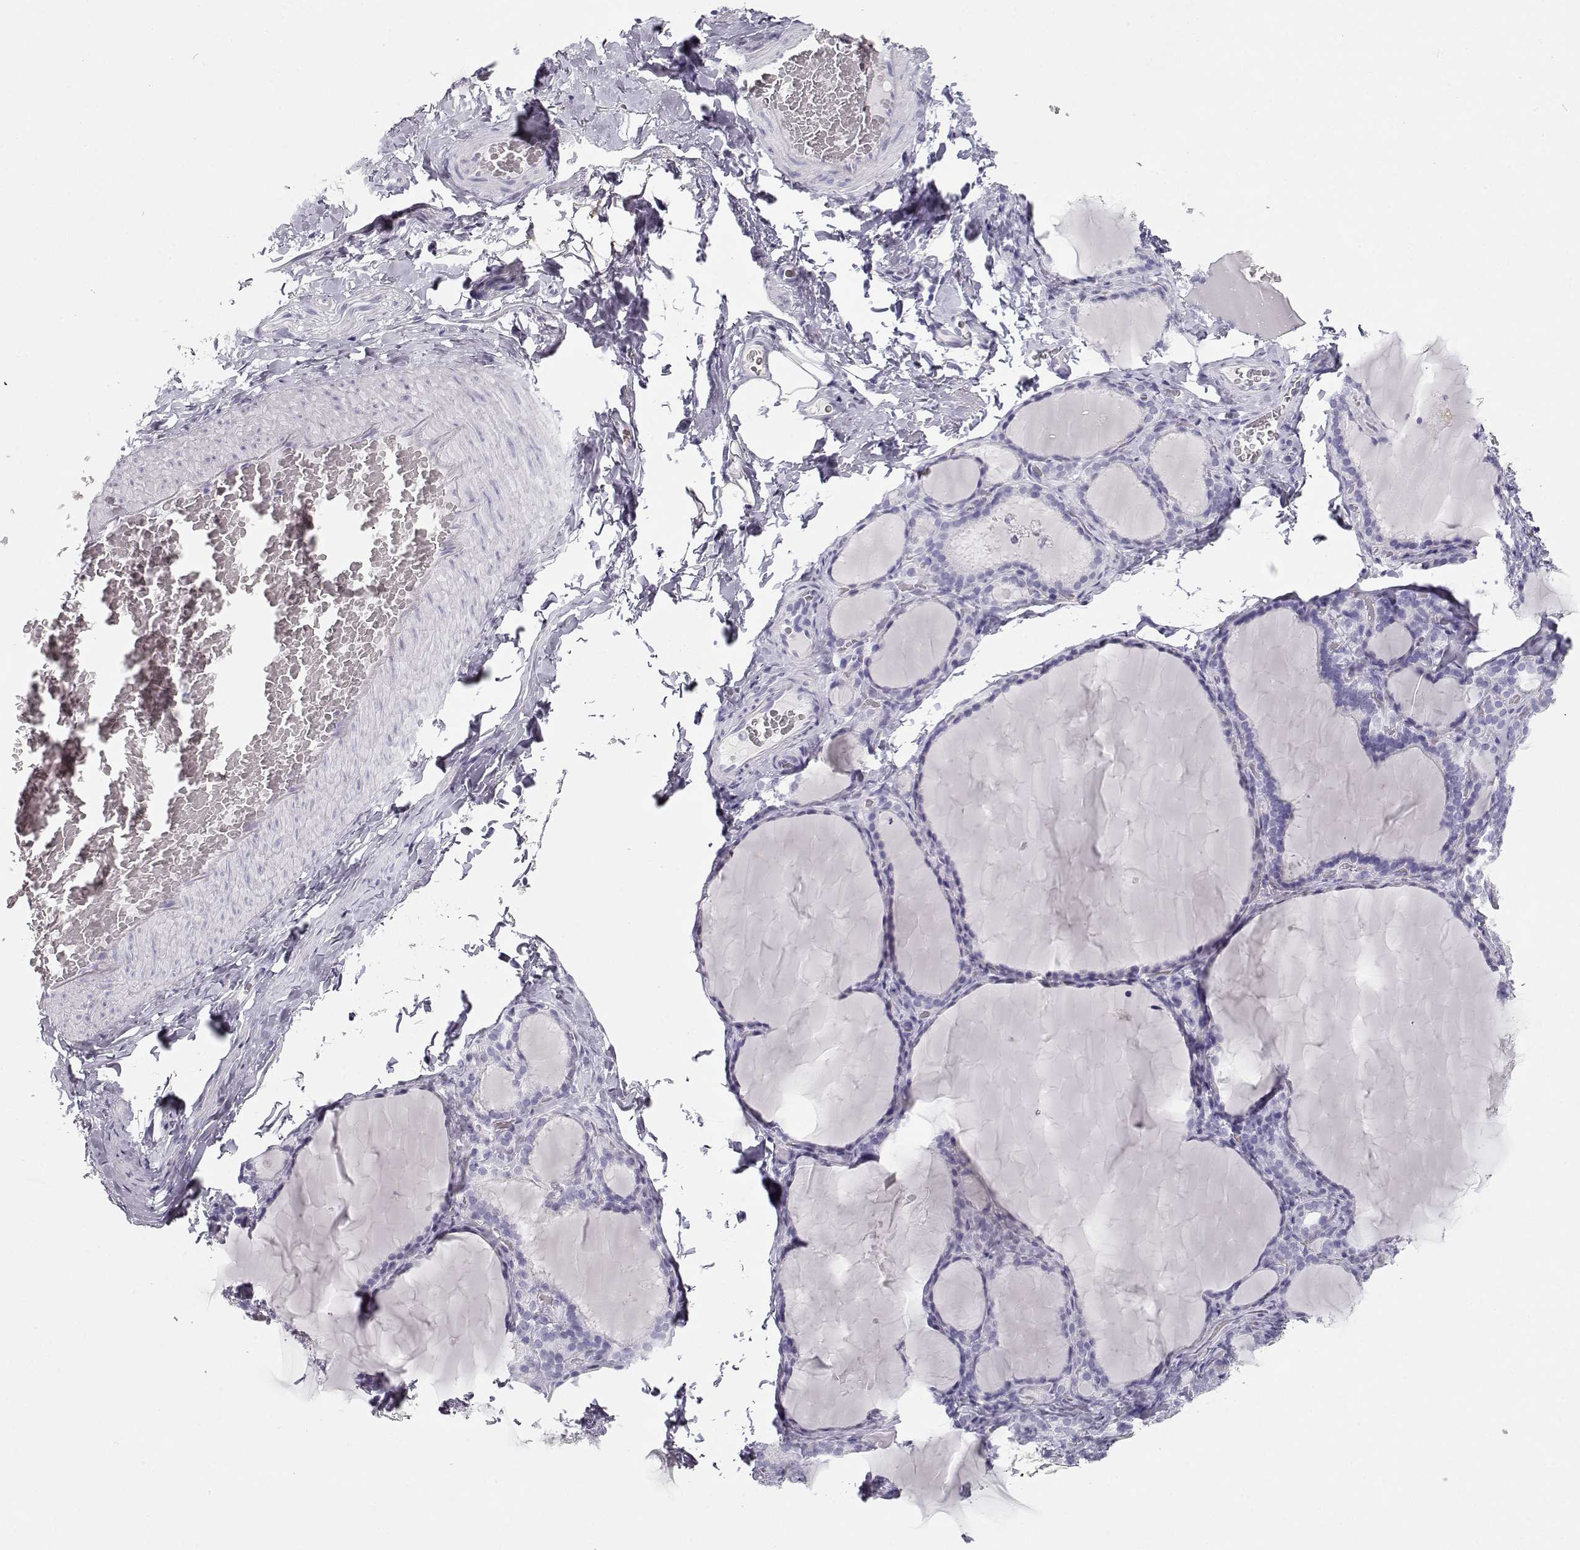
{"staining": {"intensity": "negative", "quantity": "none", "location": "none"}, "tissue": "thyroid gland", "cell_type": "Glandular cells", "image_type": "normal", "snomed": [{"axis": "morphology", "description": "Normal tissue, NOS"}, {"axis": "morphology", "description": "Hyperplasia, NOS"}, {"axis": "topography", "description": "Thyroid gland"}], "caption": "High power microscopy image of an immunohistochemistry micrograph of unremarkable thyroid gland, revealing no significant positivity in glandular cells. (Brightfield microscopy of DAB (3,3'-diaminobenzidine) immunohistochemistry (IHC) at high magnification).", "gene": "TKTL1", "patient": {"sex": "female", "age": 27}}